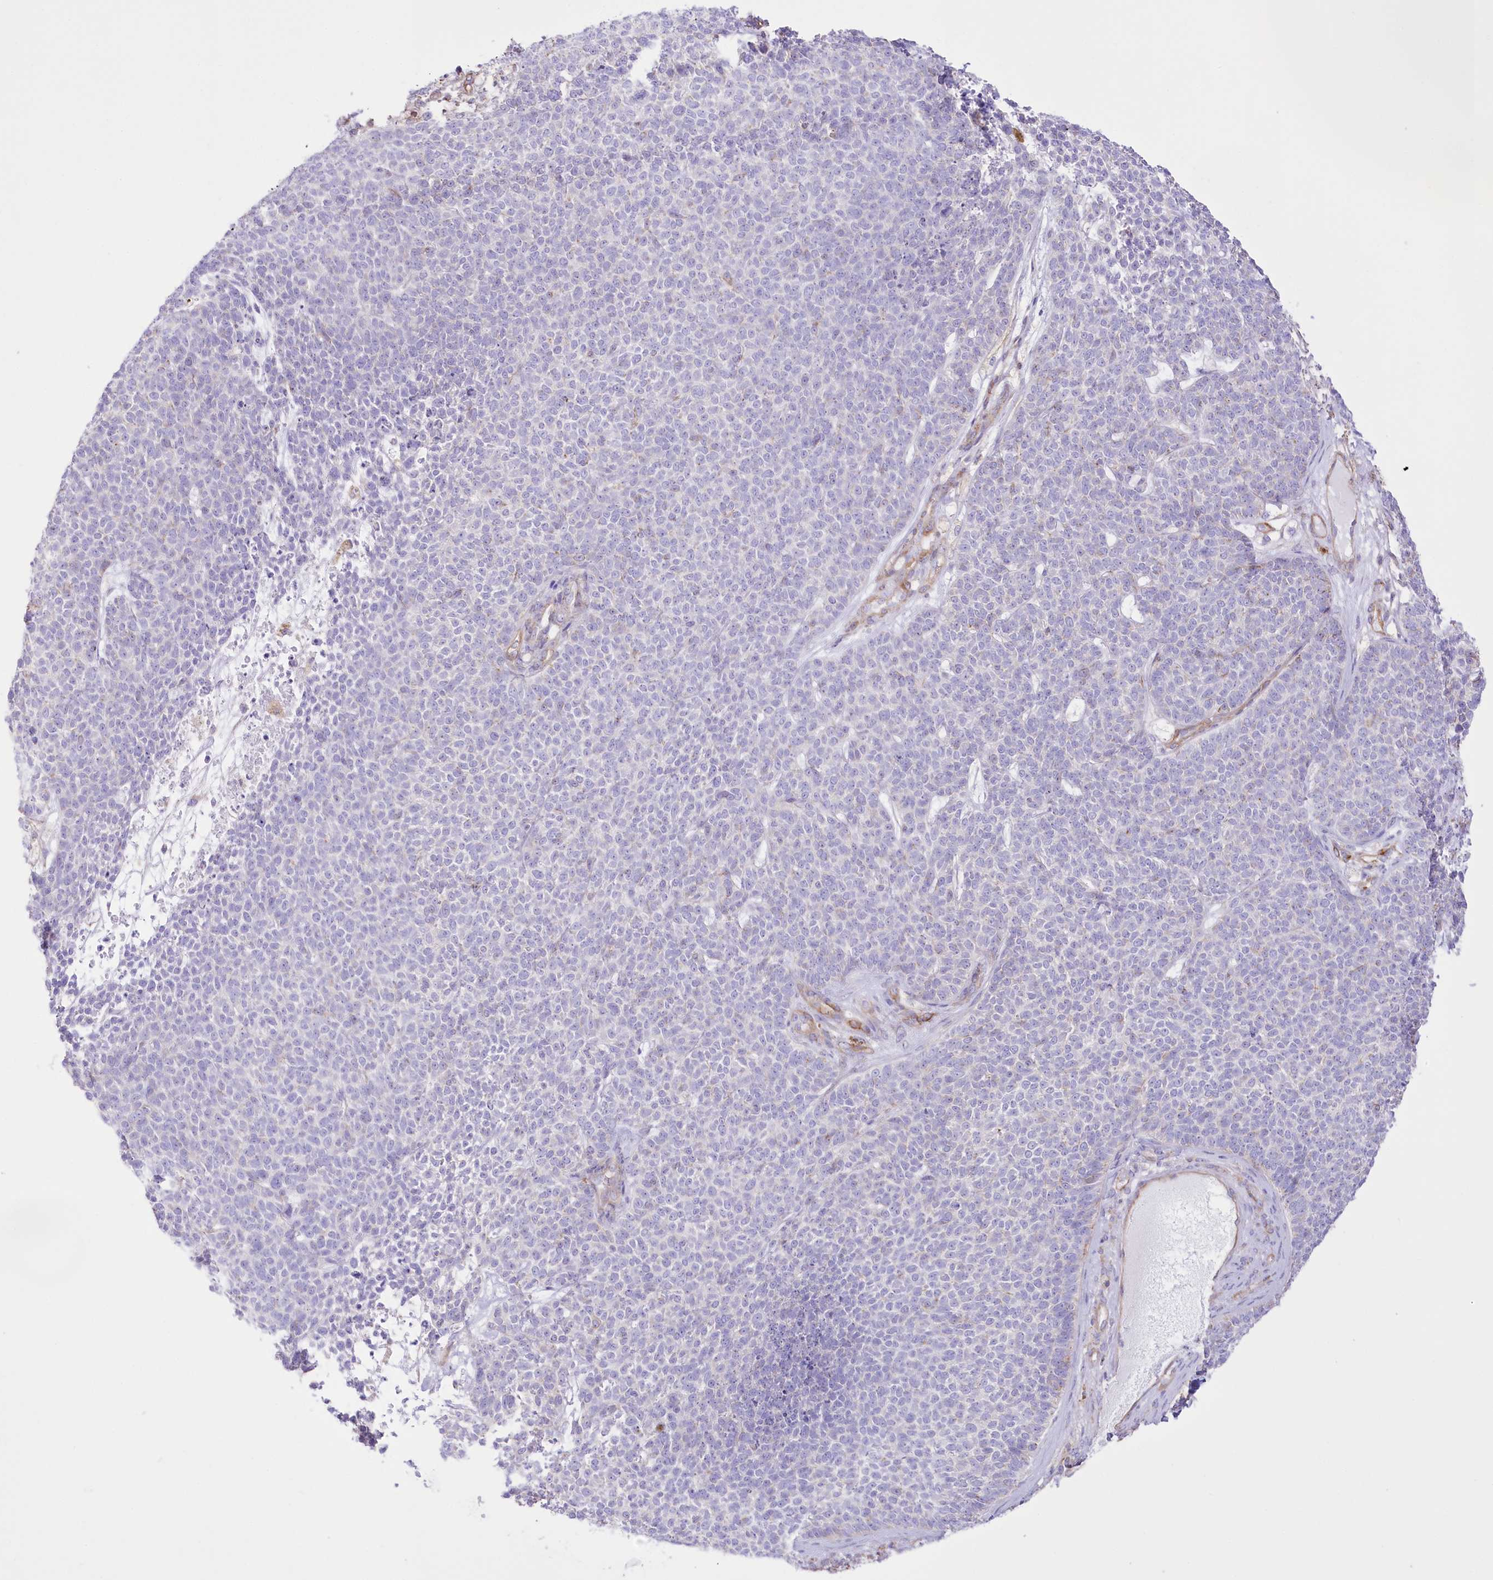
{"staining": {"intensity": "negative", "quantity": "none", "location": "none"}, "tissue": "skin cancer", "cell_type": "Tumor cells", "image_type": "cancer", "snomed": [{"axis": "morphology", "description": "Basal cell carcinoma"}, {"axis": "topography", "description": "Skin"}], "caption": "Immunohistochemical staining of human basal cell carcinoma (skin) shows no significant staining in tumor cells. Nuclei are stained in blue.", "gene": "FAM216A", "patient": {"sex": "female", "age": 84}}